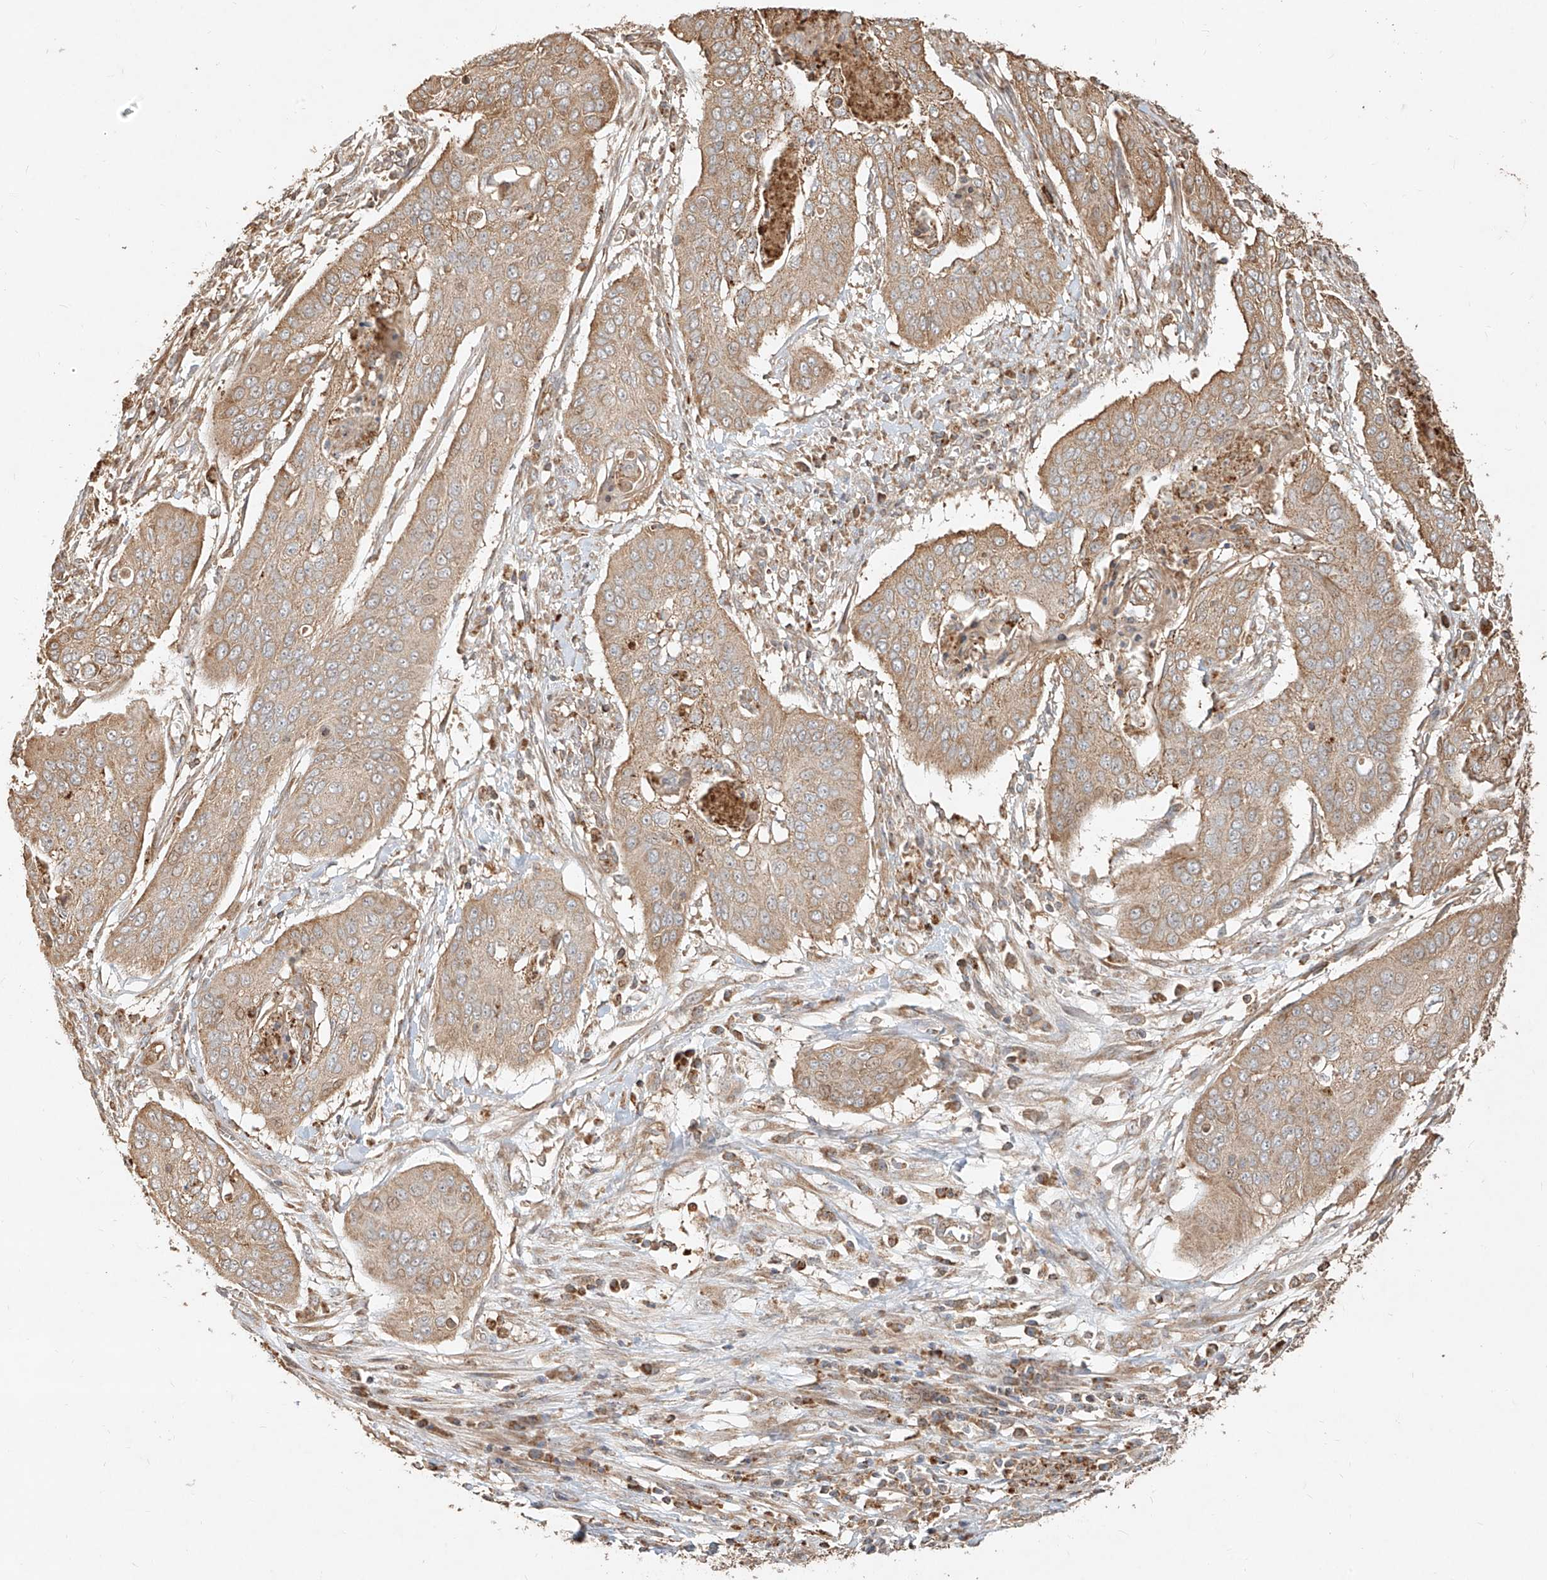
{"staining": {"intensity": "moderate", "quantity": "25%-75%", "location": "cytoplasmic/membranous"}, "tissue": "cervical cancer", "cell_type": "Tumor cells", "image_type": "cancer", "snomed": [{"axis": "morphology", "description": "Squamous cell carcinoma, NOS"}, {"axis": "topography", "description": "Cervix"}], "caption": "IHC of human squamous cell carcinoma (cervical) exhibits medium levels of moderate cytoplasmic/membranous staining in approximately 25%-75% of tumor cells. The protein of interest is stained brown, and the nuclei are stained in blue (DAB (3,3'-diaminobenzidine) IHC with brightfield microscopy, high magnification).", "gene": "EFNB1", "patient": {"sex": "female", "age": 39}}